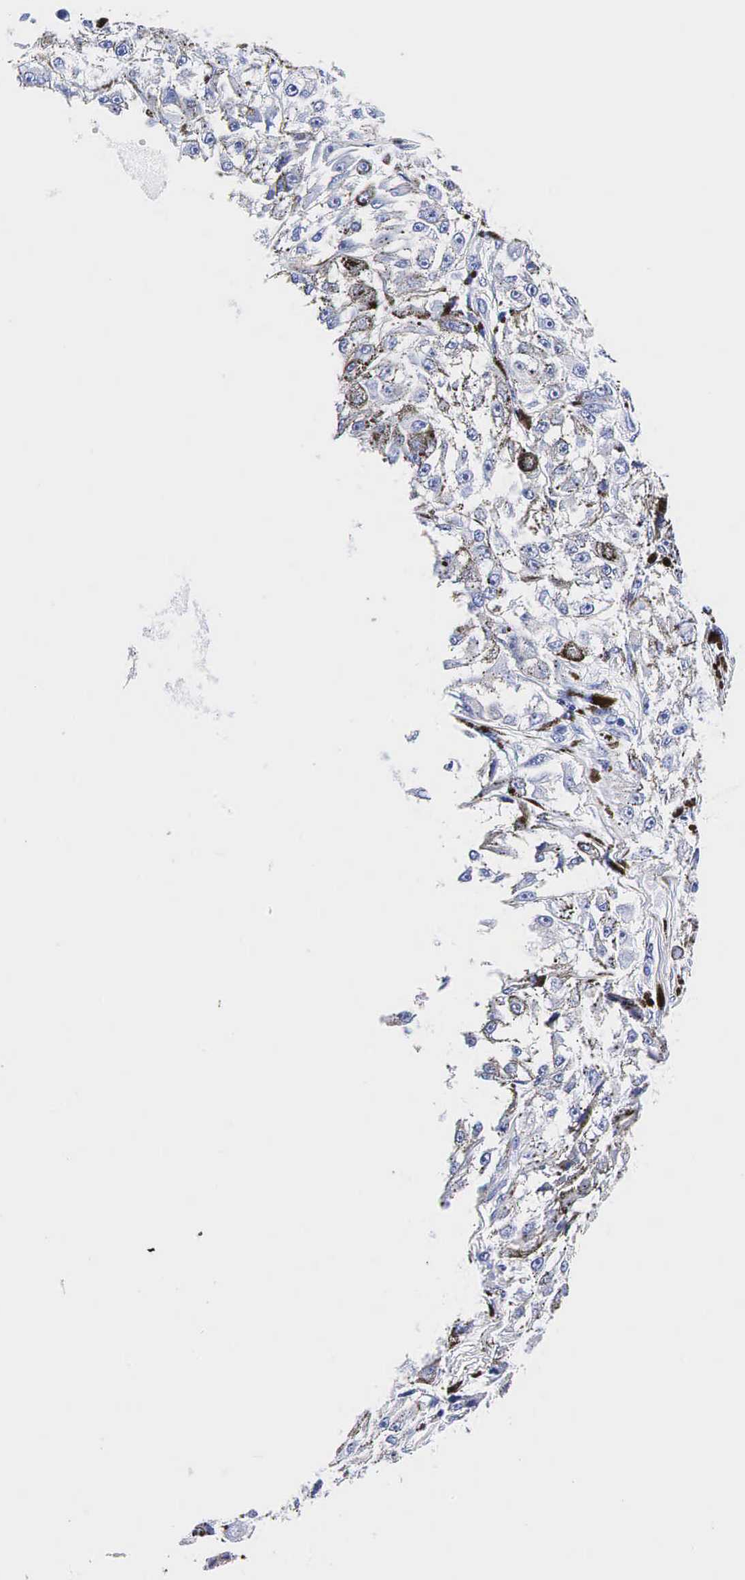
{"staining": {"intensity": "weak", "quantity": "<25%", "location": "cytoplasmic/membranous"}, "tissue": "melanoma", "cell_type": "Tumor cells", "image_type": "cancer", "snomed": [{"axis": "morphology", "description": "Malignant melanoma, NOS"}, {"axis": "topography", "description": "Skin"}], "caption": "Tumor cells are negative for protein expression in human malignant melanoma.", "gene": "TG", "patient": {"sex": "male", "age": 67}}